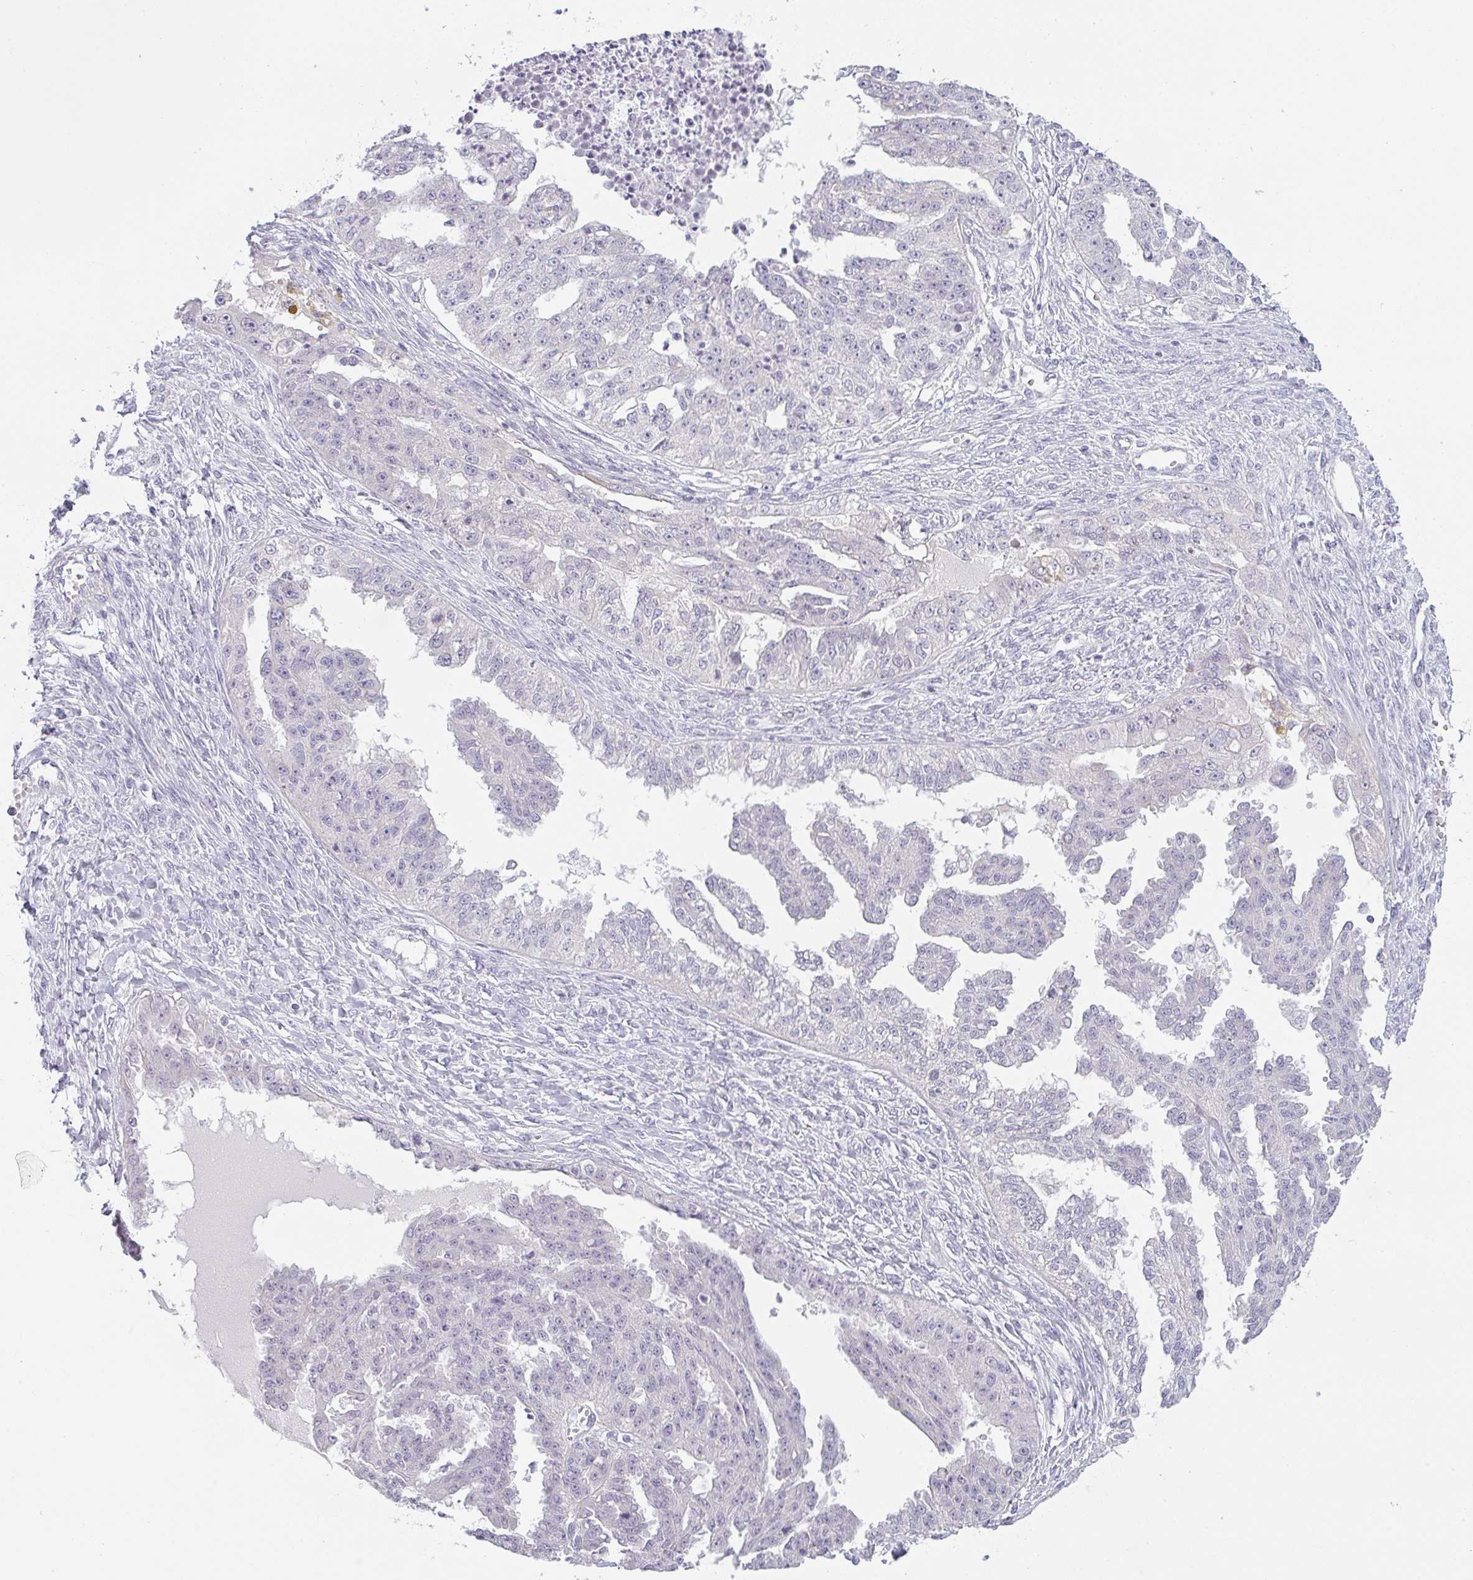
{"staining": {"intensity": "negative", "quantity": "none", "location": "none"}, "tissue": "ovarian cancer", "cell_type": "Tumor cells", "image_type": "cancer", "snomed": [{"axis": "morphology", "description": "Cystadenocarcinoma, serous, NOS"}, {"axis": "topography", "description": "Ovary"}], "caption": "Tumor cells show no significant protein staining in ovarian serous cystadenocarcinoma.", "gene": "SIRPB2", "patient": {"sex": "female", "age": 58}}